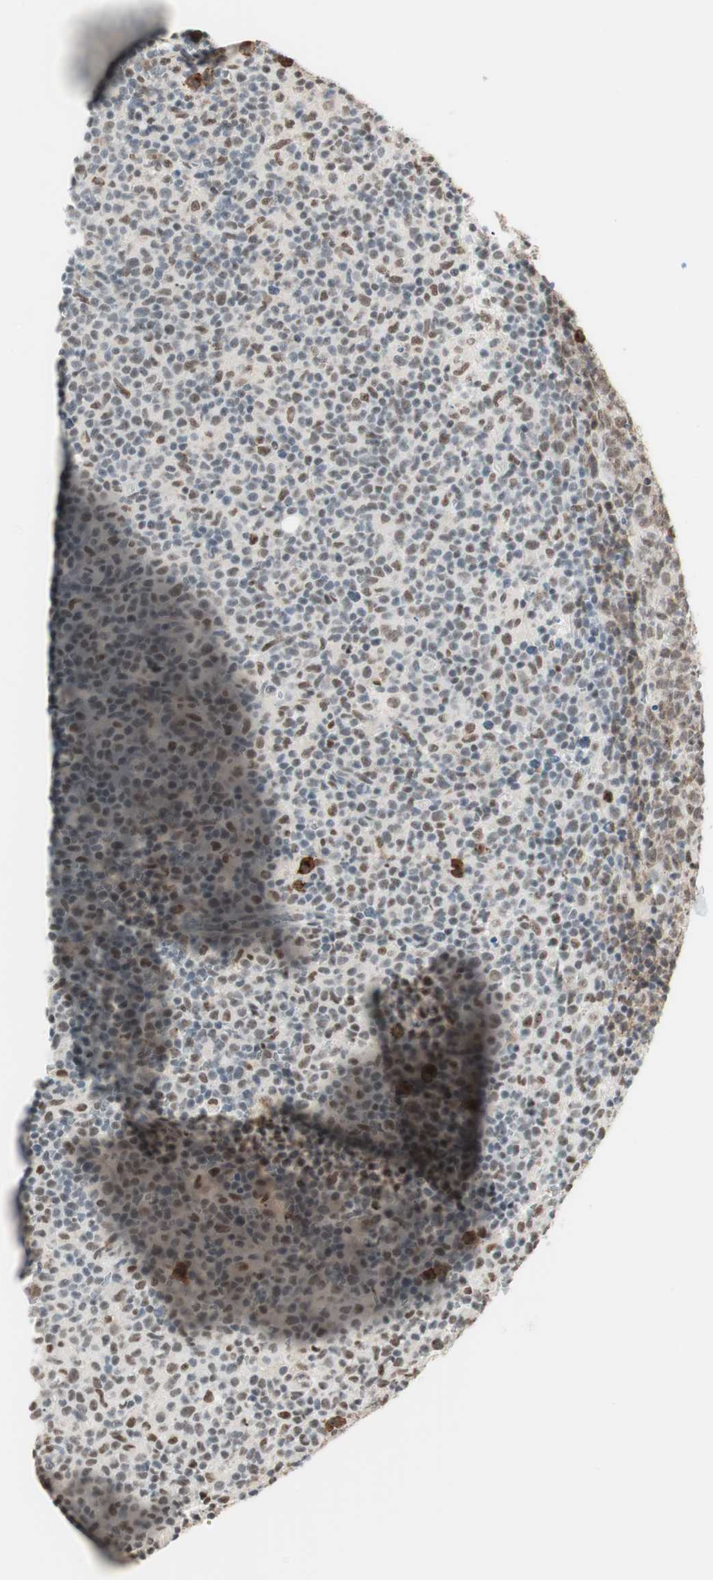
{"staining": {"intensity": "strong", "quantity": ">75%", "location": "nuclear"}, "tissue": "lymph node", "cell_type": "Germinal center cells", "image_type": "normal", "snomed": [{"axis": "morphology", "description": "Normal tissue, NOS"}, {"axis": "morphology", "description": "Inflammation, NOS"}, {"axis": "topography", "description": "Lymph node"}], "caption": "IHC (DAB) staining of unremarkable lymph node reveals strong nuclear protein expression in approximately >75% of germinal center cells. The staining was performed using DAB, with brown indicating positive protein expression. Nuclei are stained blue with hematoxylin.", "gene": "SMARCE1", "patient": {"sex": "male", "age": 55}}